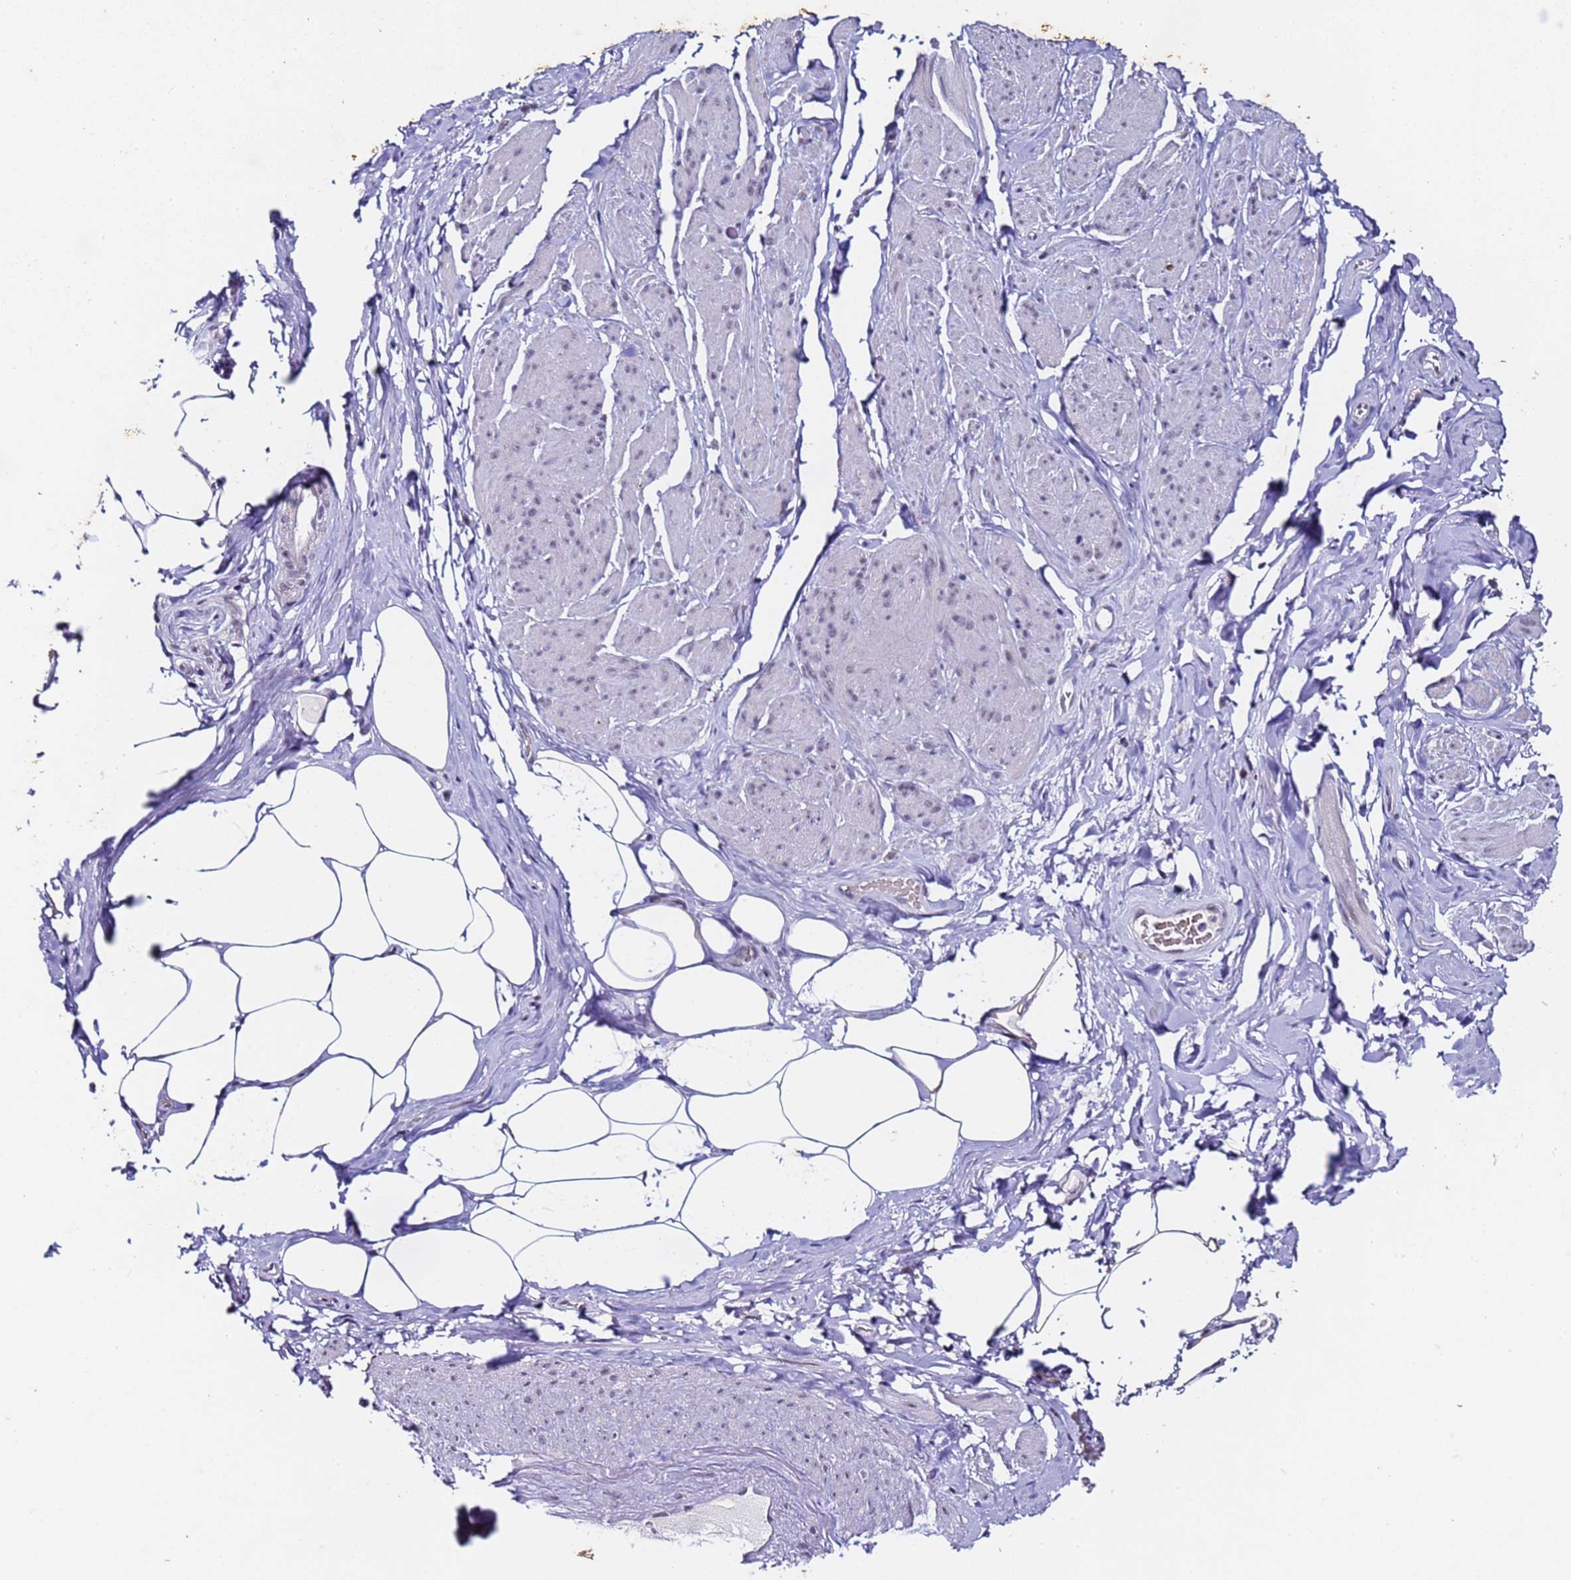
{"staining": {"intensity": "negative", "quantity": "none", "location": "none"}, "tissue": "smooth muscle", "cell_type": "Smooth muscle cells", "image_type": "normal", "snomed": [{"axis": "morphology", "description": "Normal tissue, NOS"}, {"axis": "topography", "description": "Smooth muscle"}, {"axis": "topography", "description": "Peripheral nerve tissue"}], "caption": "This is an immunohistochemistry histopathology image of normal human smooth muscle. There is no expression in smooth muscle cells.", "gene": "FNBP4", "patient": {"sex": "male", "age": 69}}